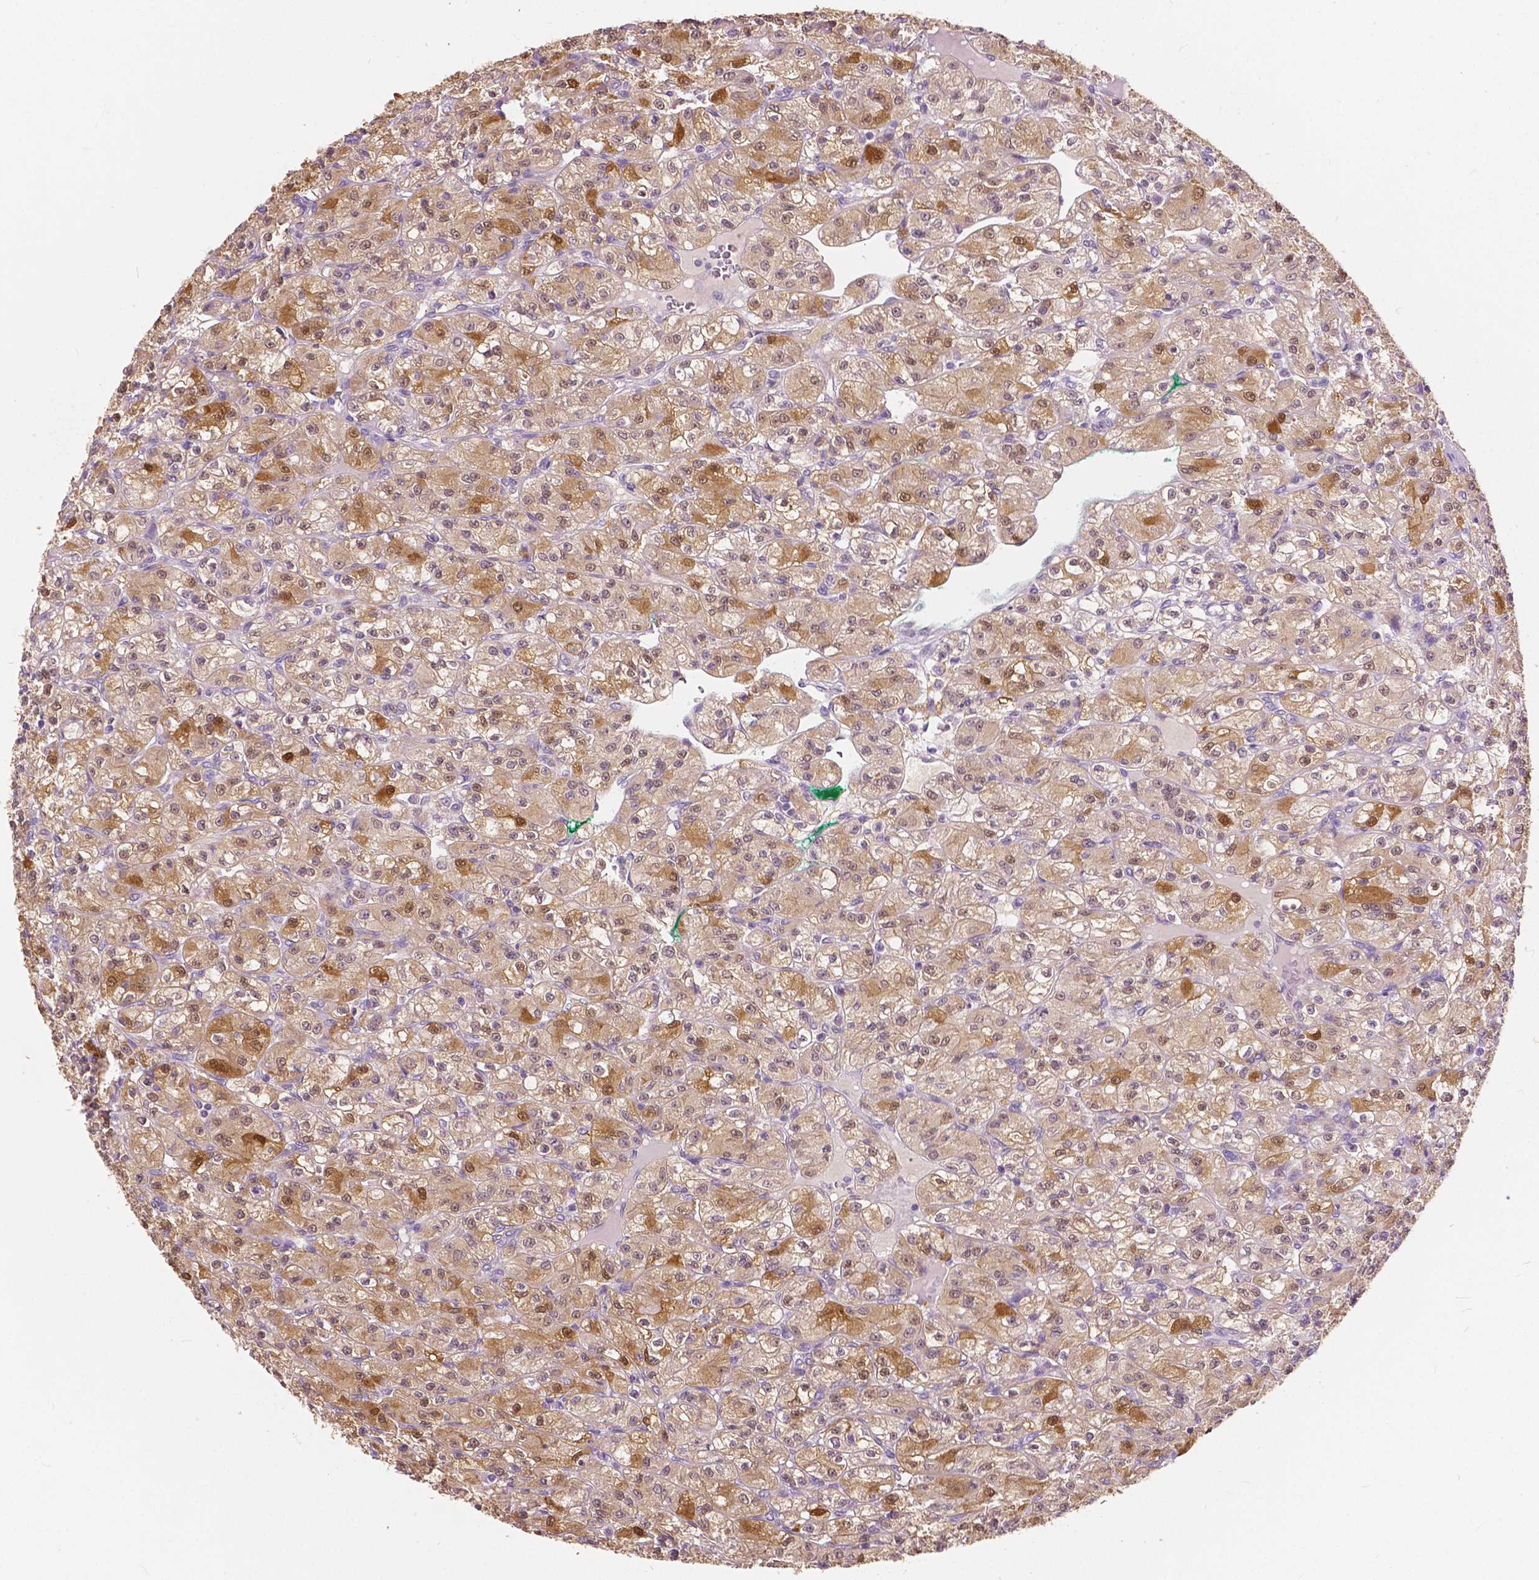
{"staining": {"intensity": "moderate", "quantity": "25%-75%", "location": "cytoplasmic/membranous,nuclear"}, "tissue": "renal cancer", "cell_type": "Tumor cells", "image_type": "cancer", "snomed": [{"axis": "morphology", "description": "Adenocarcinoma, NOS"}, {"axis": "topography", "description": "Kidney"}], "caption": "A brown stain shows moderate cytoplasmic/membranous and nuclear positivity of a protein in renal cancer (adenocarcinoma) tumor cells. (DAB IHC, brown staining for protein, blue staining for nuclei).", "gene": "TKFC", "patient": {"sex": "female", "age": 70}}